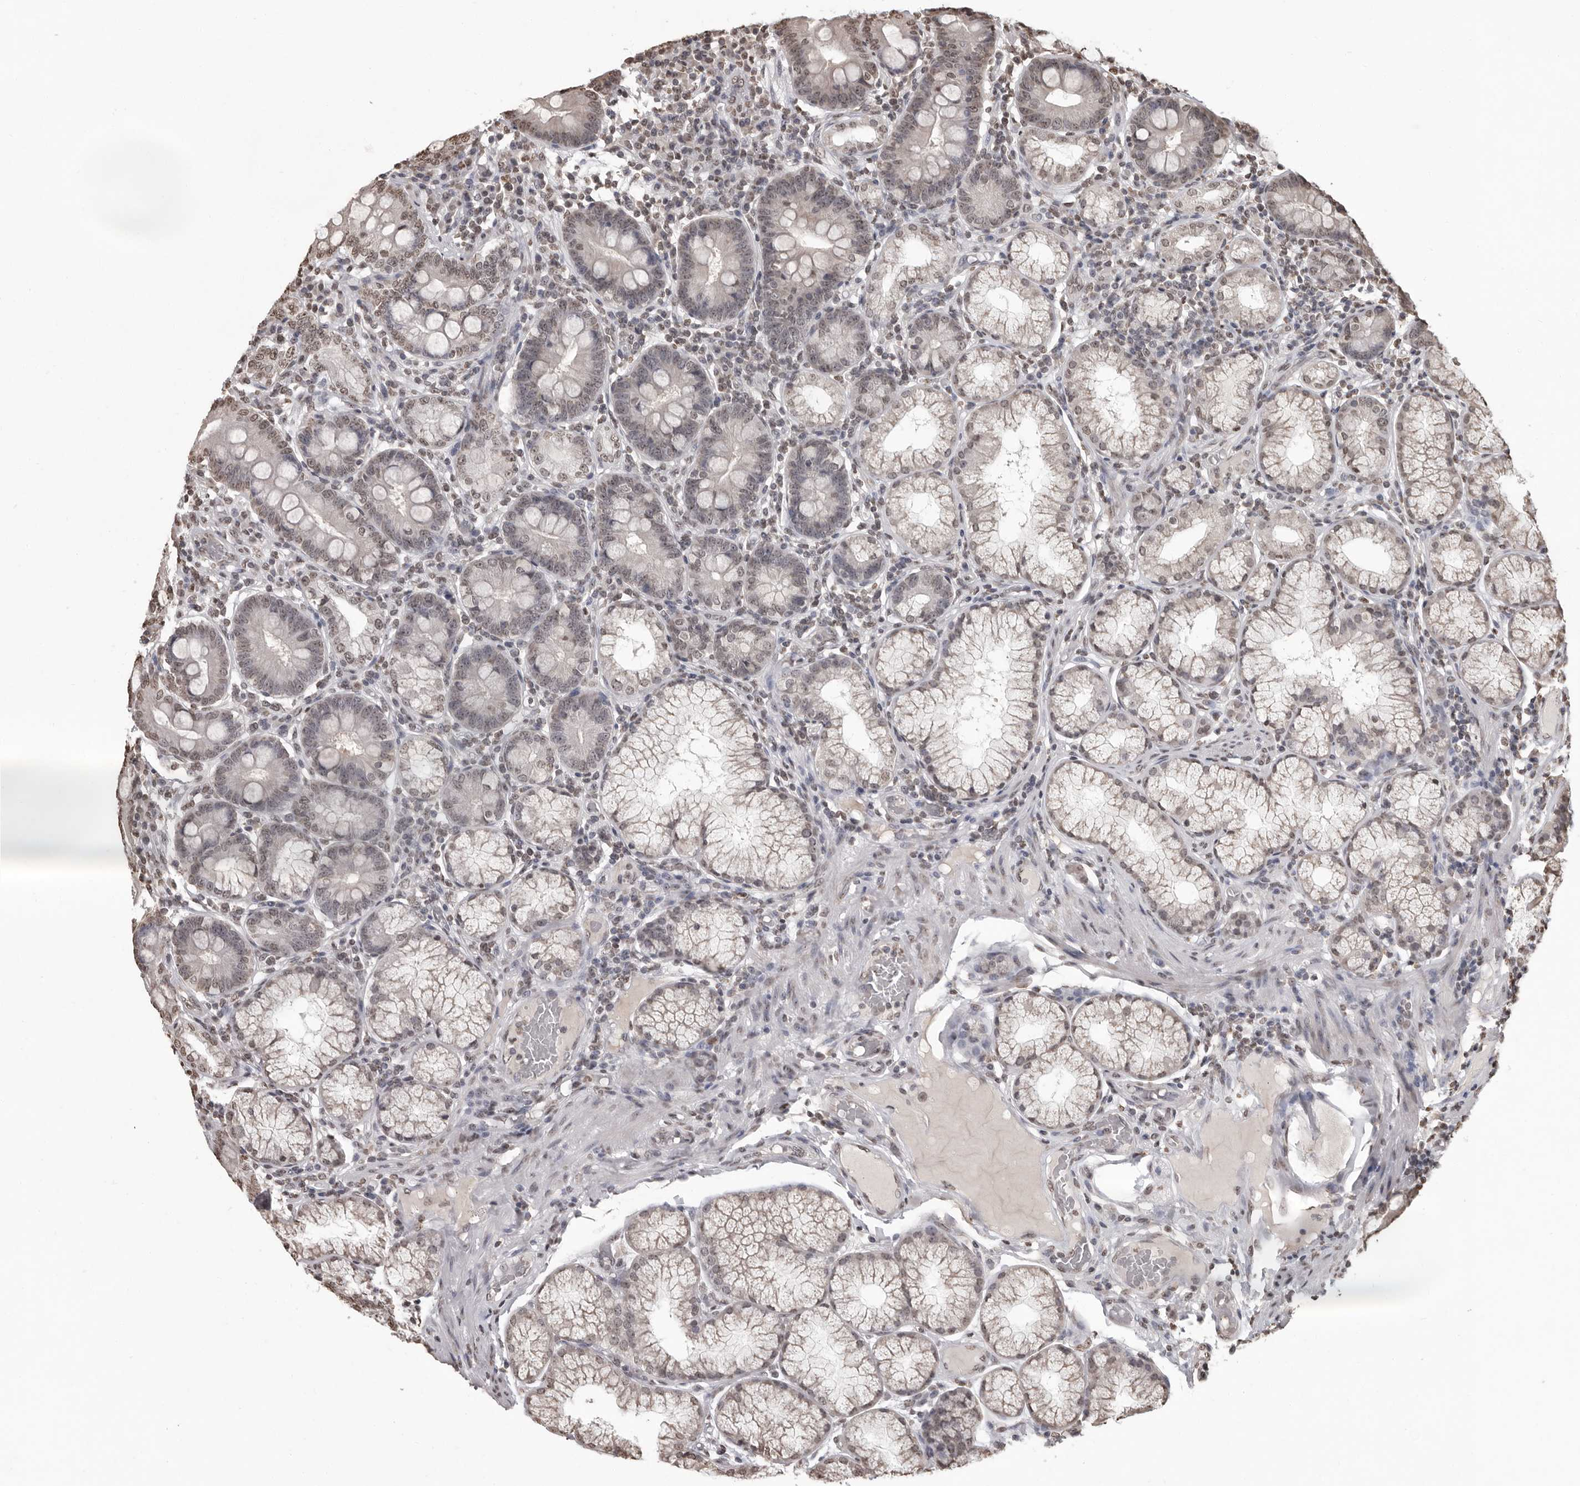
{"staining": {"intensity": "moderate", "quantity": "<25%", "location": "nuclear"}, "tissue": "duodenum", "cell_type": "Glandular cells", "image_type": "normal", "snomed": [{"axis": "morphology", "description": "Normal tissue, NOS"}, {"axis": "topography", "description": "Duodenum"}], "caption": "High-power microscopy captured an IHC photomicrograph of normal duodenum, revealing moderate nuclear staining in about <25% of glandular cells. (DAB (3,3'-diaminobenzidine) IHC with brightfield microscopy, high magnification).", "gene": "WDR45", "patient": {"sex": "male", "age": 50}}